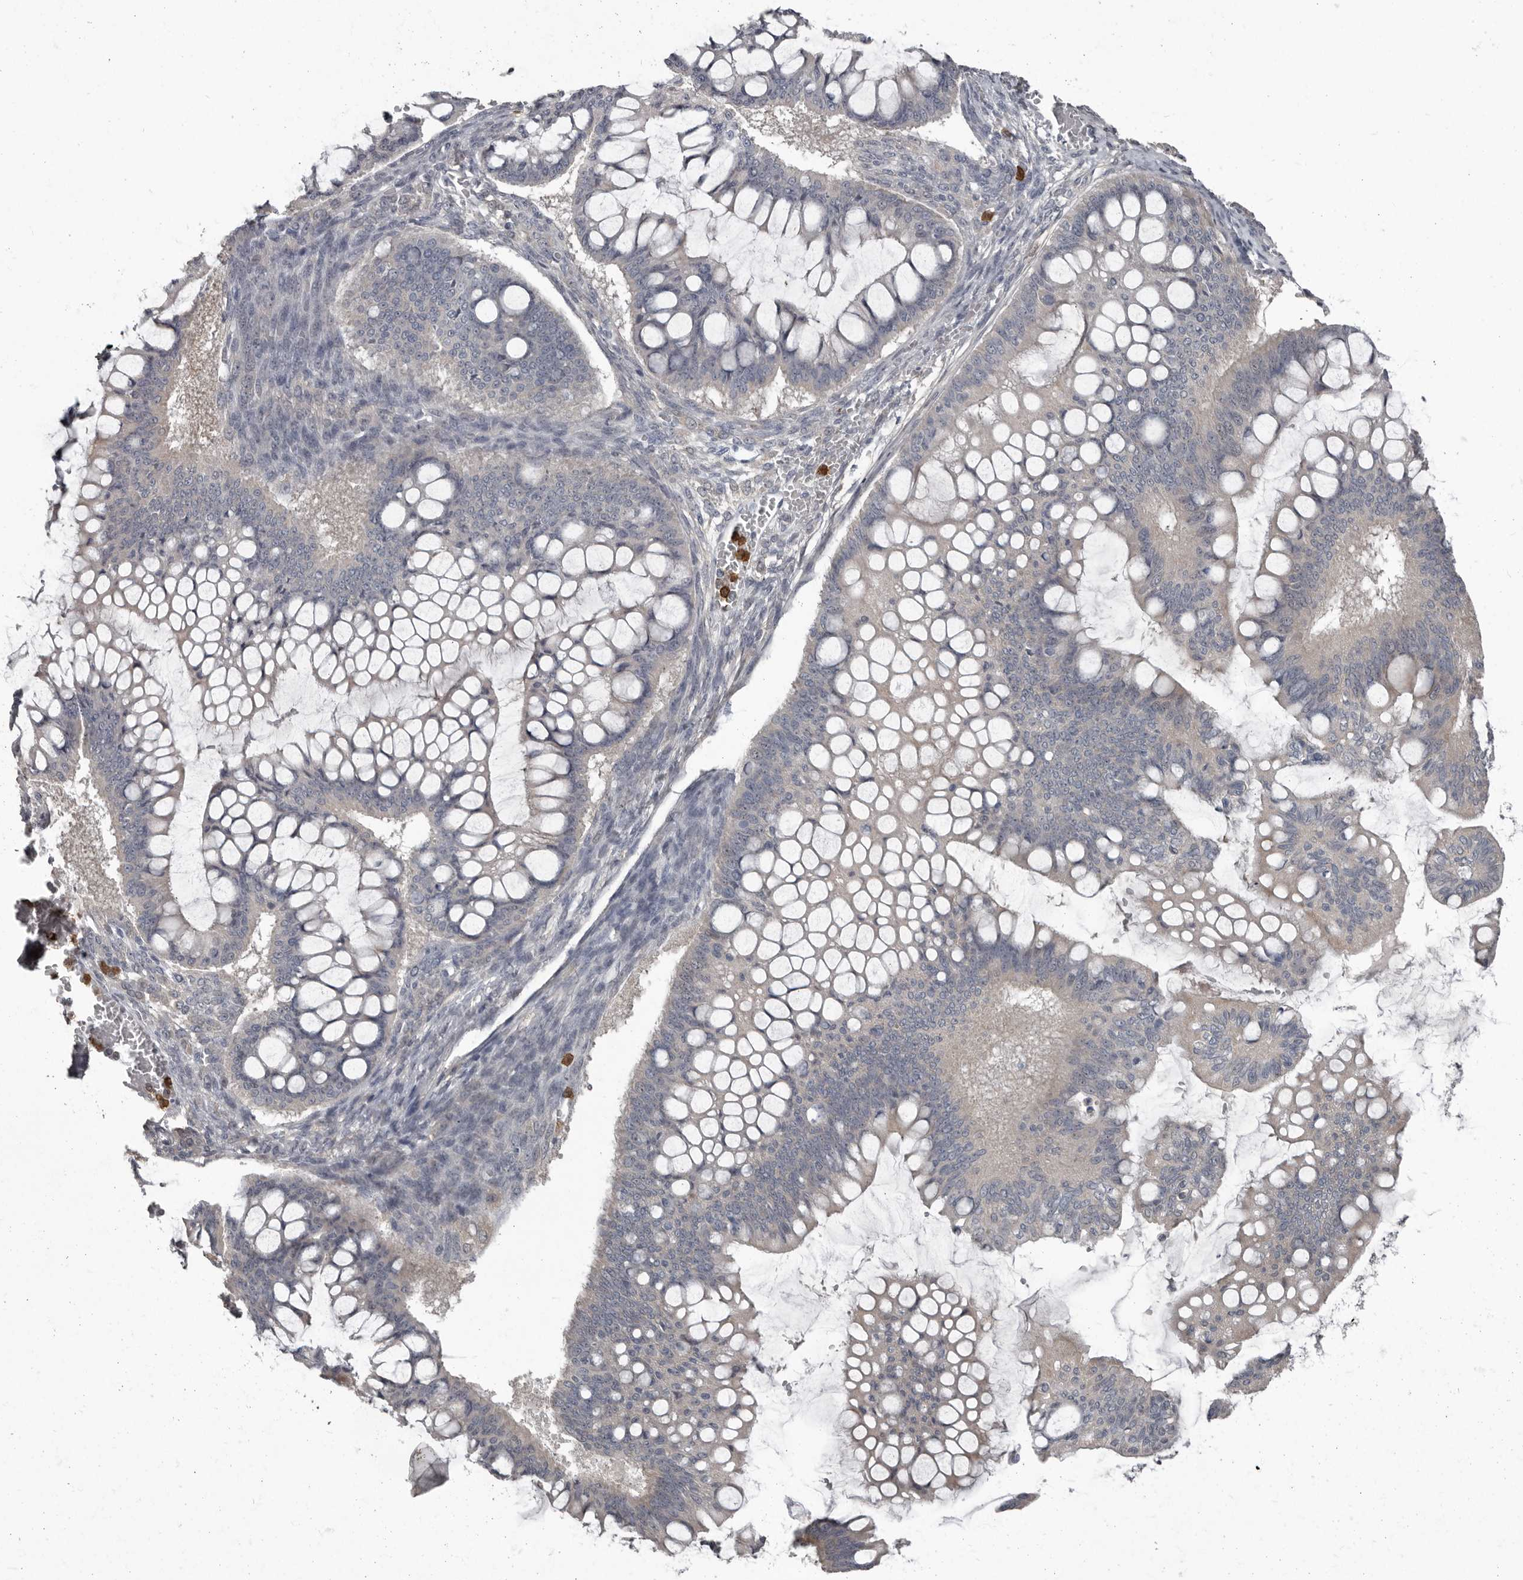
{"staining": {"intensity": "negative", "quantity": "none", "location": "none"}, "tissue": "ovarian cancer", "cell_type": "Tumor cells", "image_type": "cancer", "snomed": [{"axis": "morphology", "description": "Cystadenocarcinoma, mucinous, NOS"}, {"axis": "topography", "description": "Ovary"}], "caption": "An IHC photomicrograph of mucinous cystadenocarcinoma (ovarian) is shown. There is no staining in tumor cells of mucinous cystadenocarcinoma (ovarian).", "gene": "GPR157", "patient": {"sex": "female", "age": 73}}